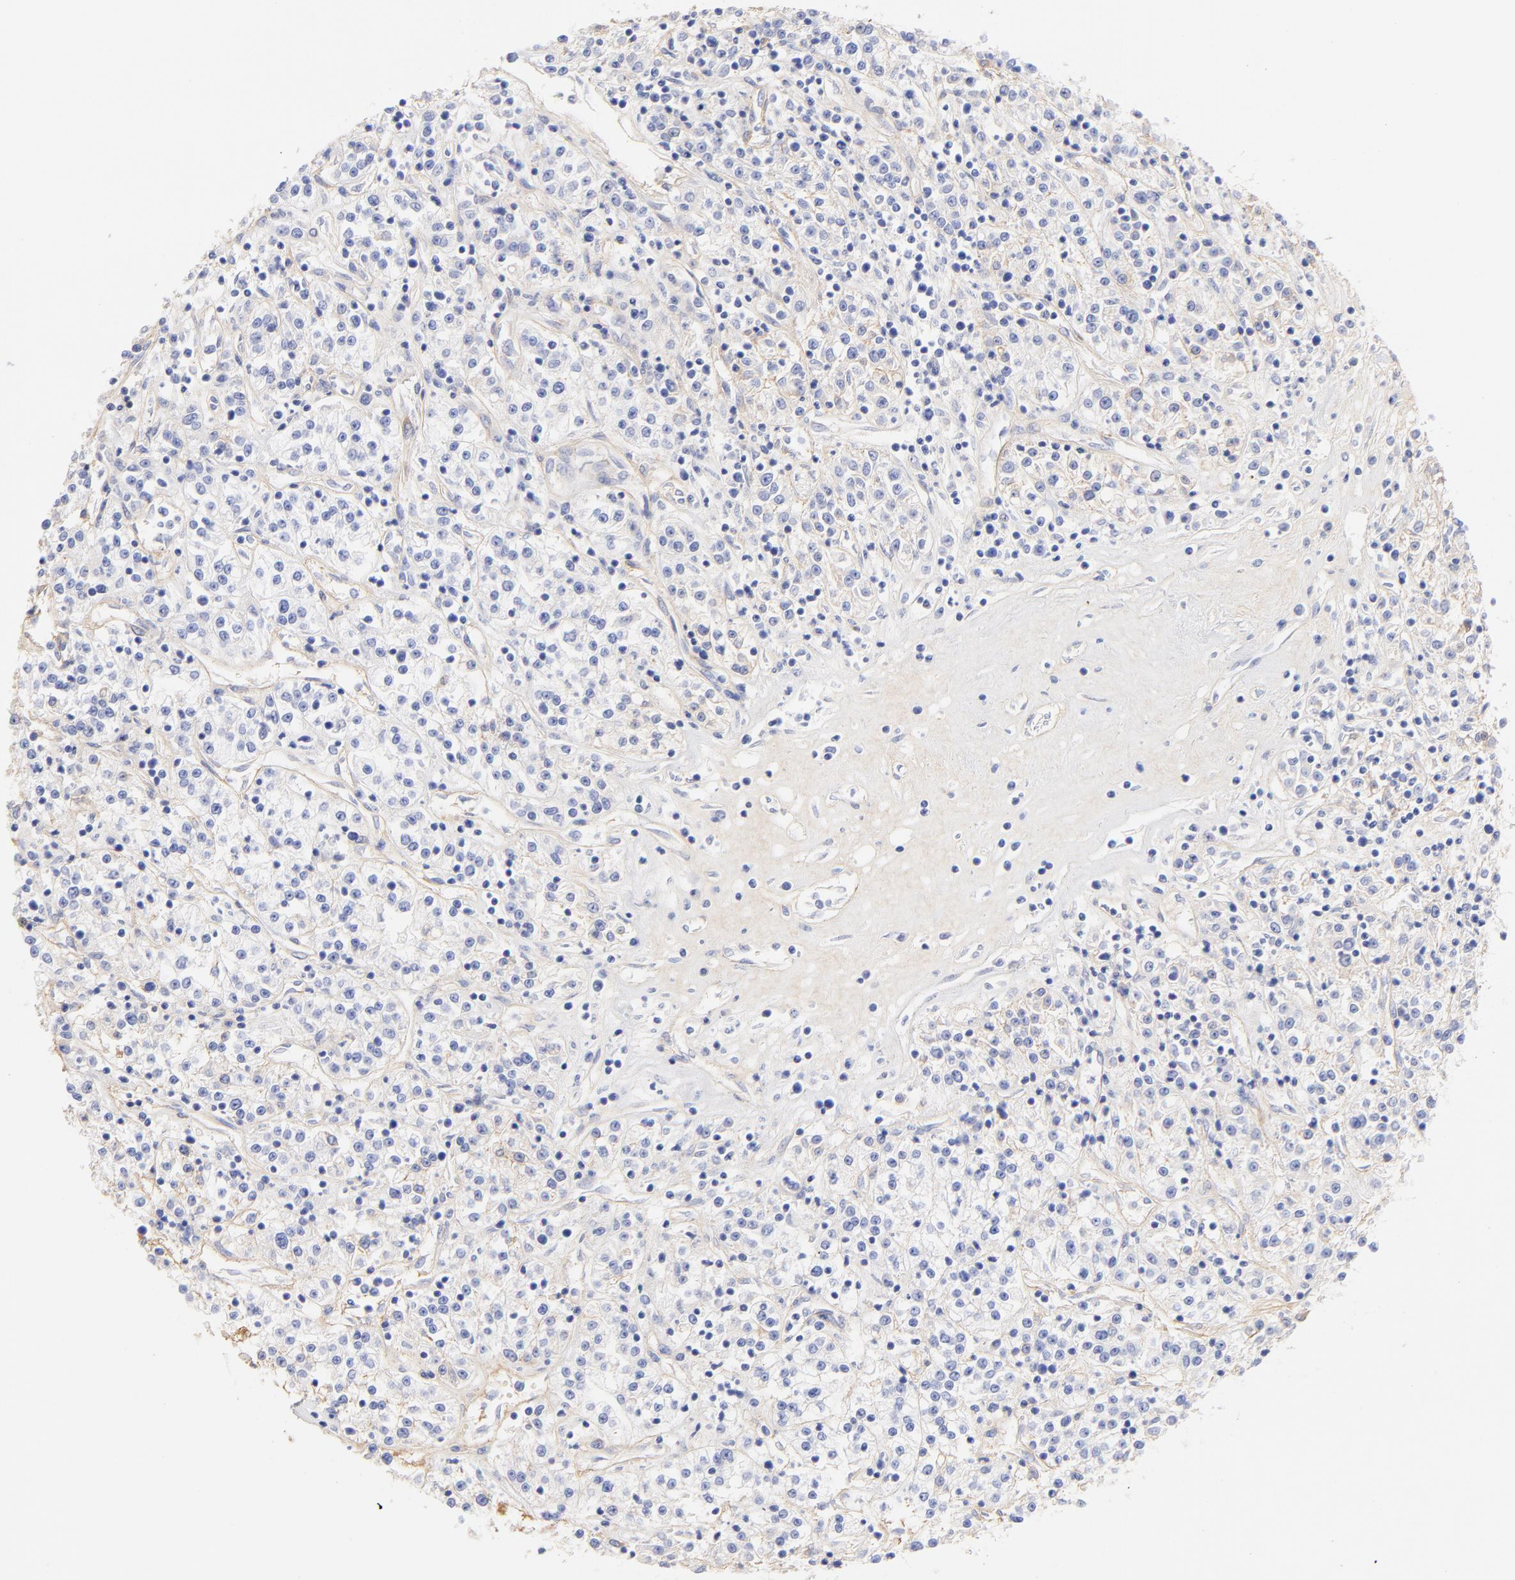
{"staining": {"intensity": "weak", "quantity": "<25%", "location": "cytoplasmic/membranous"}, "tissue": "renal cancer", "cell_type": "Tumor cells", "image_type": "cancer", "snomed": [{"axis": "morphology", "description": "Adenocarcinoma, NOS"}, {"axis": "topography", "description": "Kidney"}], "caption": "Immunohistochemistry of human renal cancer shows no positivity in tumor cells.", "gene": "C1QTNF6", "patient": {"sex": "female", "age": 76}}